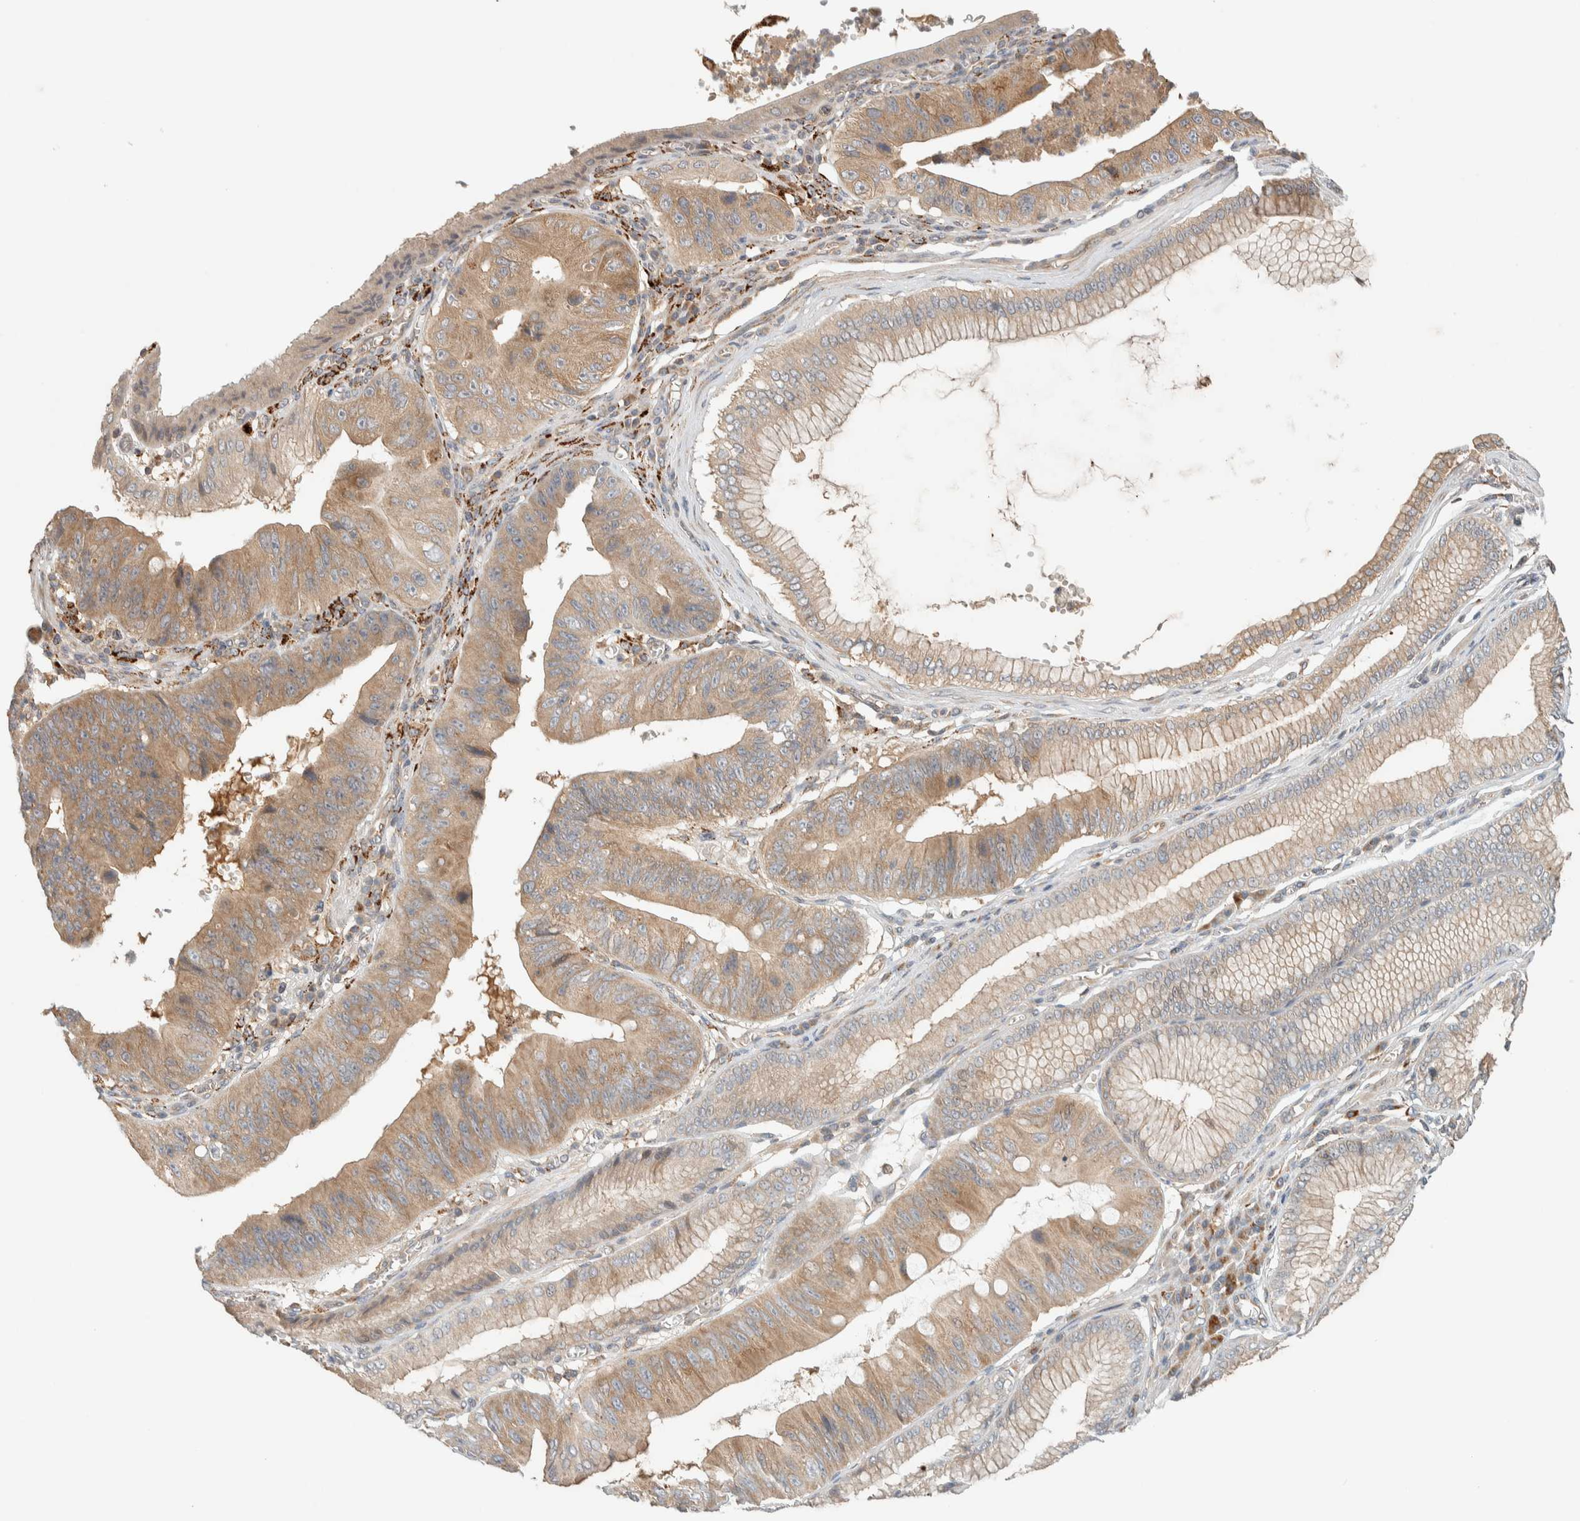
{"staining": {"intensity": "moderate", "quantity": ">75%", "location": "cytoplasmic/membranous"}, "tissue": "stomach cancer", "cell_type": "Tumor cells", "image_type": "cancer", "snomed": [{"axis": "morphology", "description": "Adenocarcinoma, NOS"}, {"axis": "topography", "description": "Stomach"}], "caption": "Adenocarcinoma (stomach) stained for a protein displays moderate cytoplasmic/membranous positivity in tumor cells.", "gene": "FAM167A", "patient": {"sex": "male", "age": 59}}